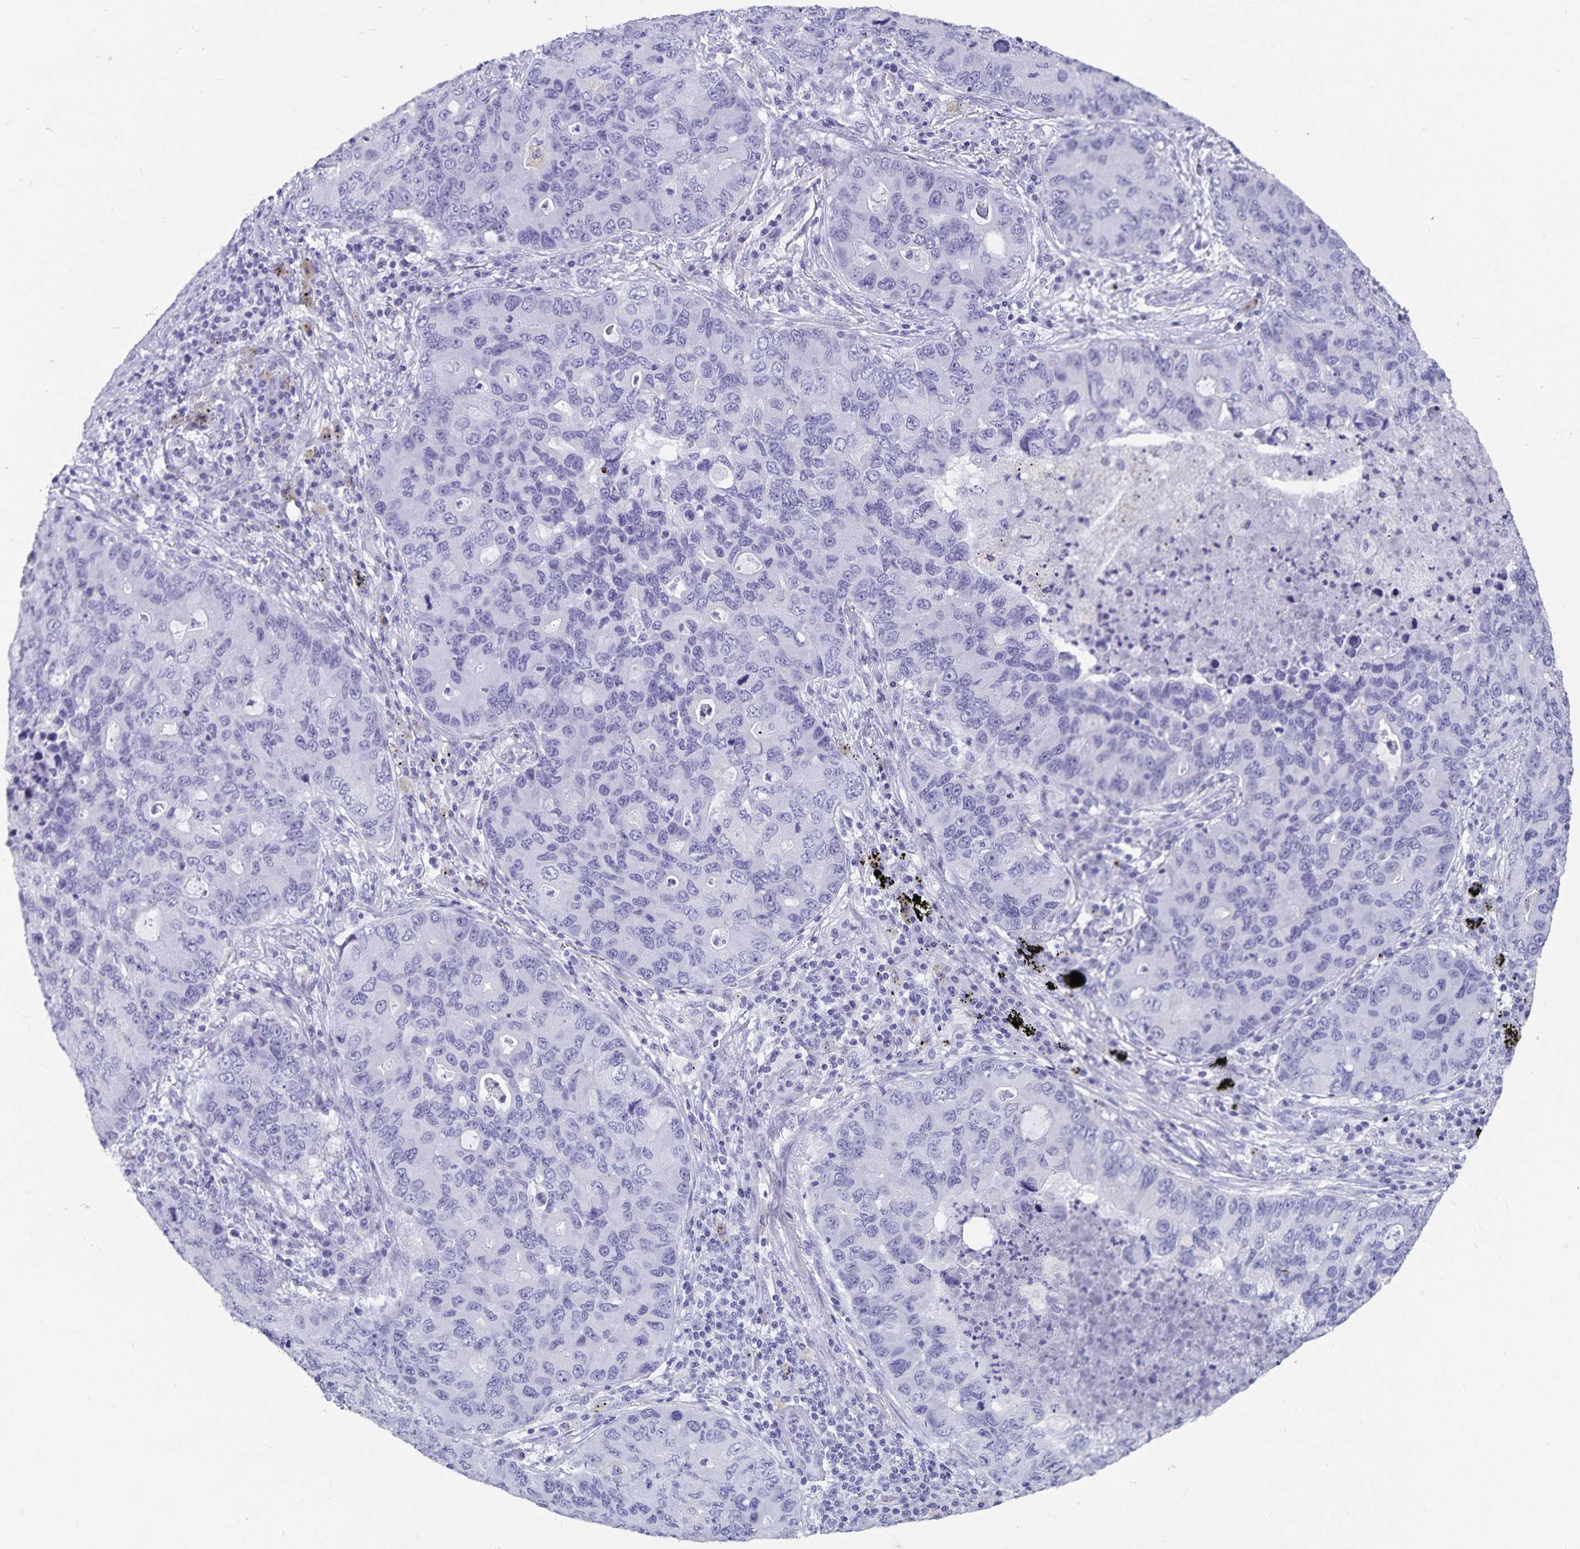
{"staining": {"intensity": "negative", "quantity": "none", "location": "none"}, "tissue": "lung cancer", "cell_type": "Tumor cells", "image_type": "cancer", "snomed": [{"axis": "morphology", "description": "Adenocarcinoma, NOS"}, {"axis": "morphology", "description": "Adenocarcinoma, metastatic, NOS"}, {"axis": "topography", "description": "Lymph node"}, {"axis": "topography", "description": "Lung"}], "caption": "Photomicrograph shows no significant protein staining in tumor cells of lung adenocarcinoma.", "gene": "PLAC1", "patient": {"sex": "female", "age": 54}}